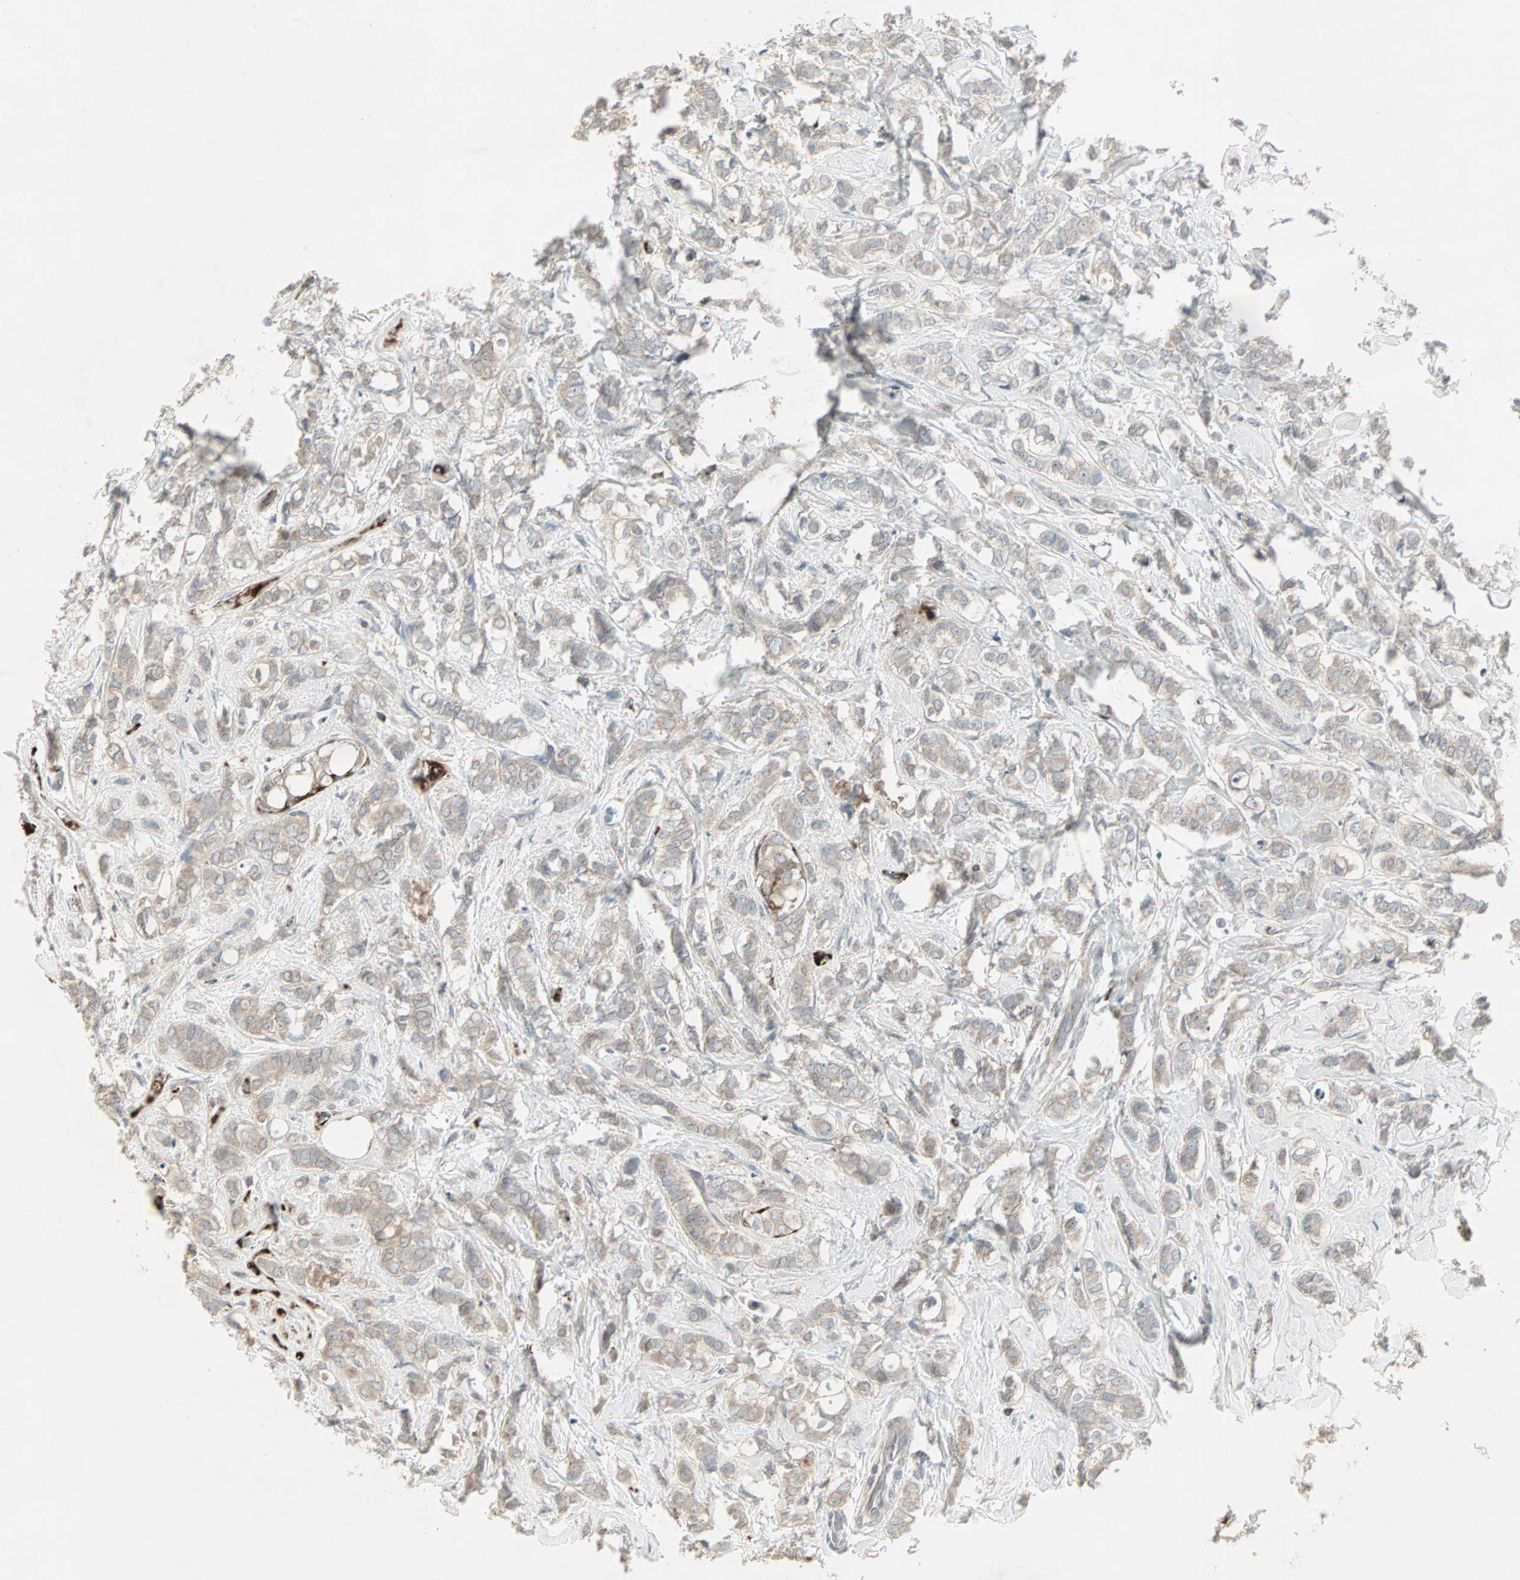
{"staining": {"intensity": "weak", "quantity": ">75%", "location": "cytoplasmic/membranous"}, "tissue": "breast cancer", "cell_type": "Tumor cells", "image_type": "cancer", "snomed": [{"axis": "morphology", "description": "Lobular carcinoma"}, {"axis": "topography", "description": "Breast"}], "caption": "This is a histology image of immunohistochemistry (IHC) staining of lobular carcinoma (breast), which shows weak expression in the cytoplasmic/membranous of tumor cells.", "gene": "JMJD7-PLA2G4B", "patient": {"sex": "female", "age": 60}}